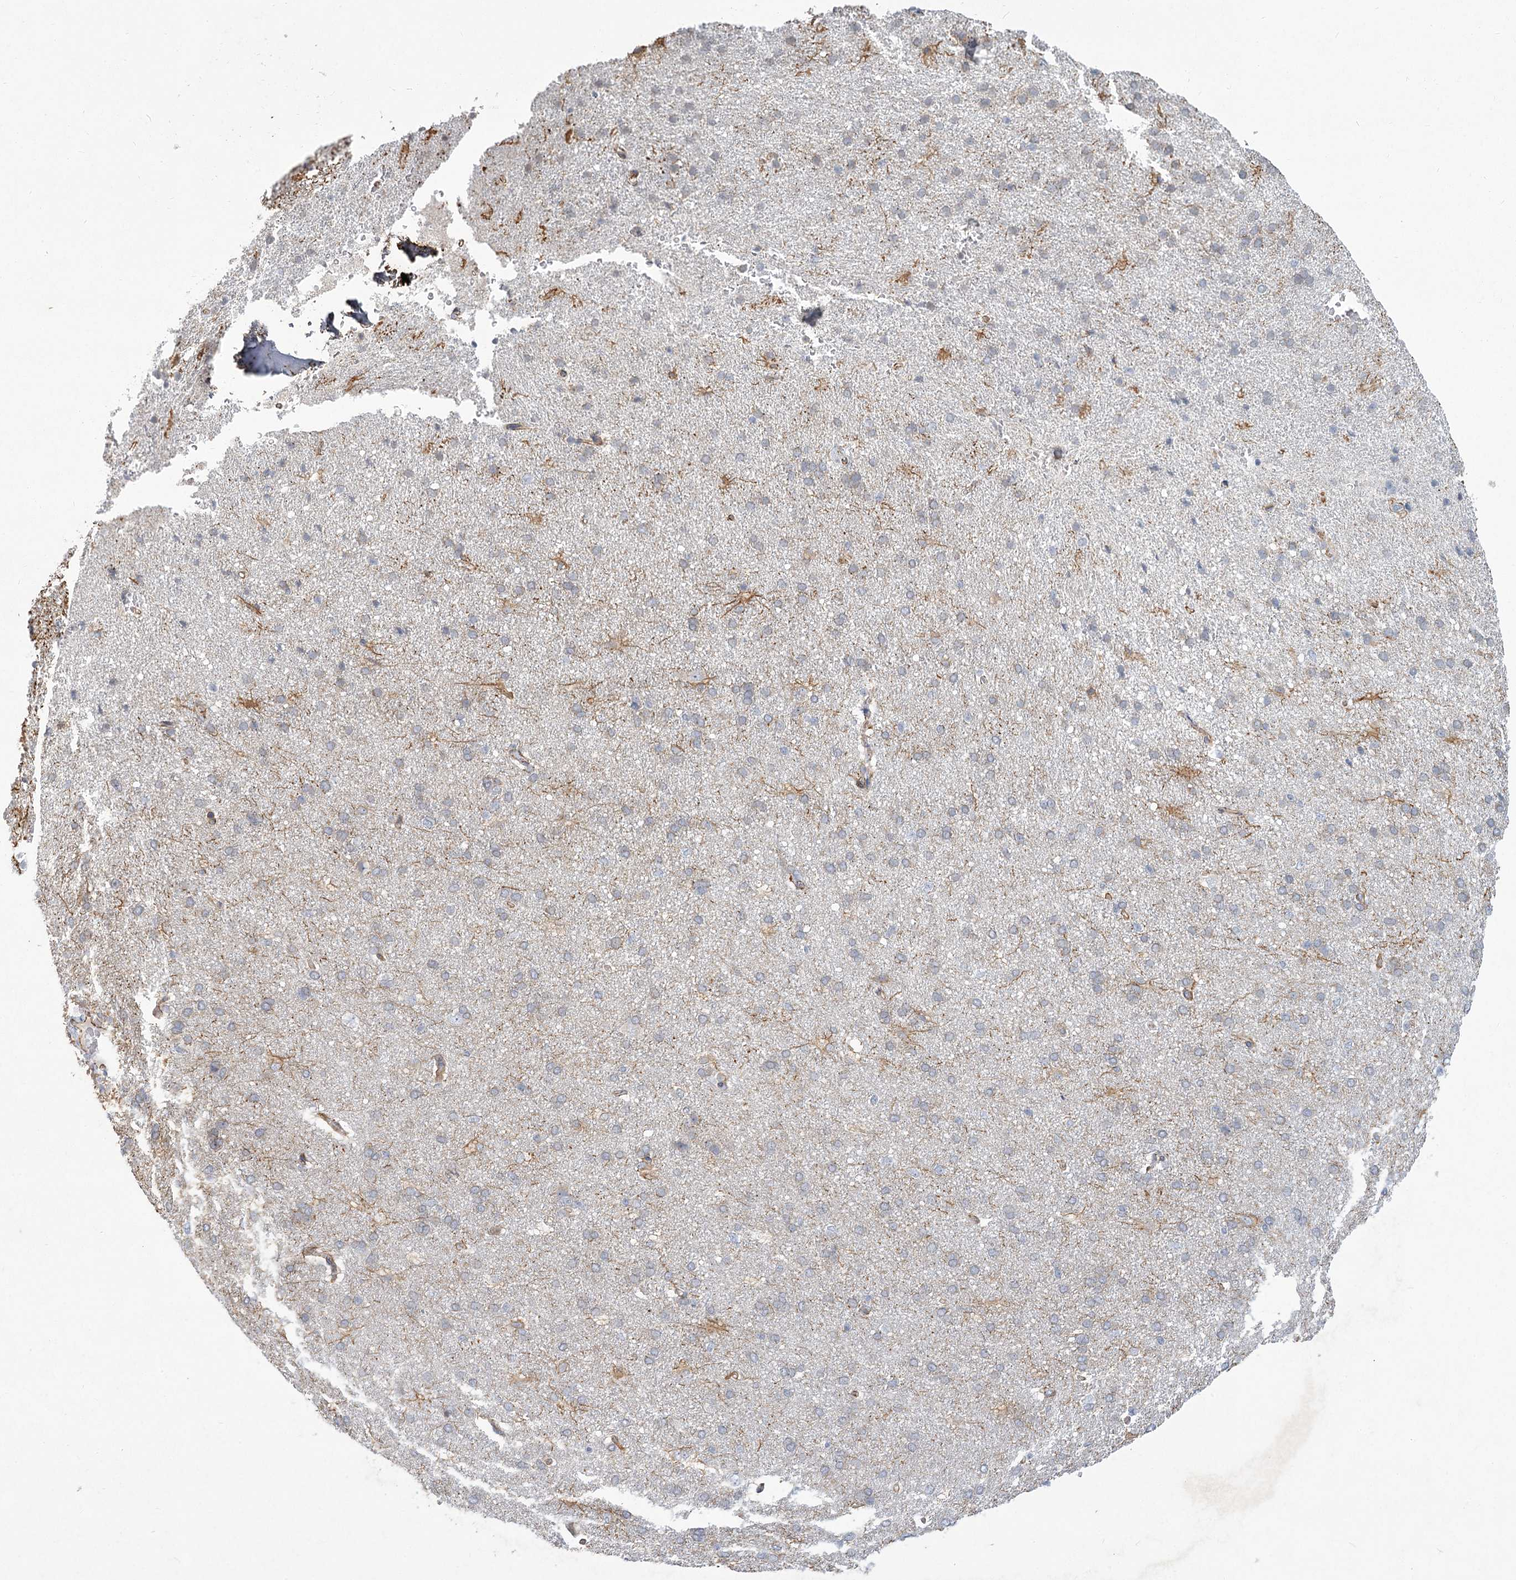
{"staining": {"intensity": "moderate", "quantity": "<25%", "location": "cytoplasmic/membranous"}, "tissue": "cerebral cortex", "cell_type": "Endothelial cells", "image_type": "normal", "snomed": [{"axis": "morphology", "description": "Normal tissue, NOS"}, {"axis": "topography", "description": "Cerebral cortex"}], "caption": "Moderate cytoplasmic/membranous protein expression is seen in about <25% of endothelial cells in cerebral cortex.", "gene": "MEPE", "patient": {"sex": "male", "age": 62}}